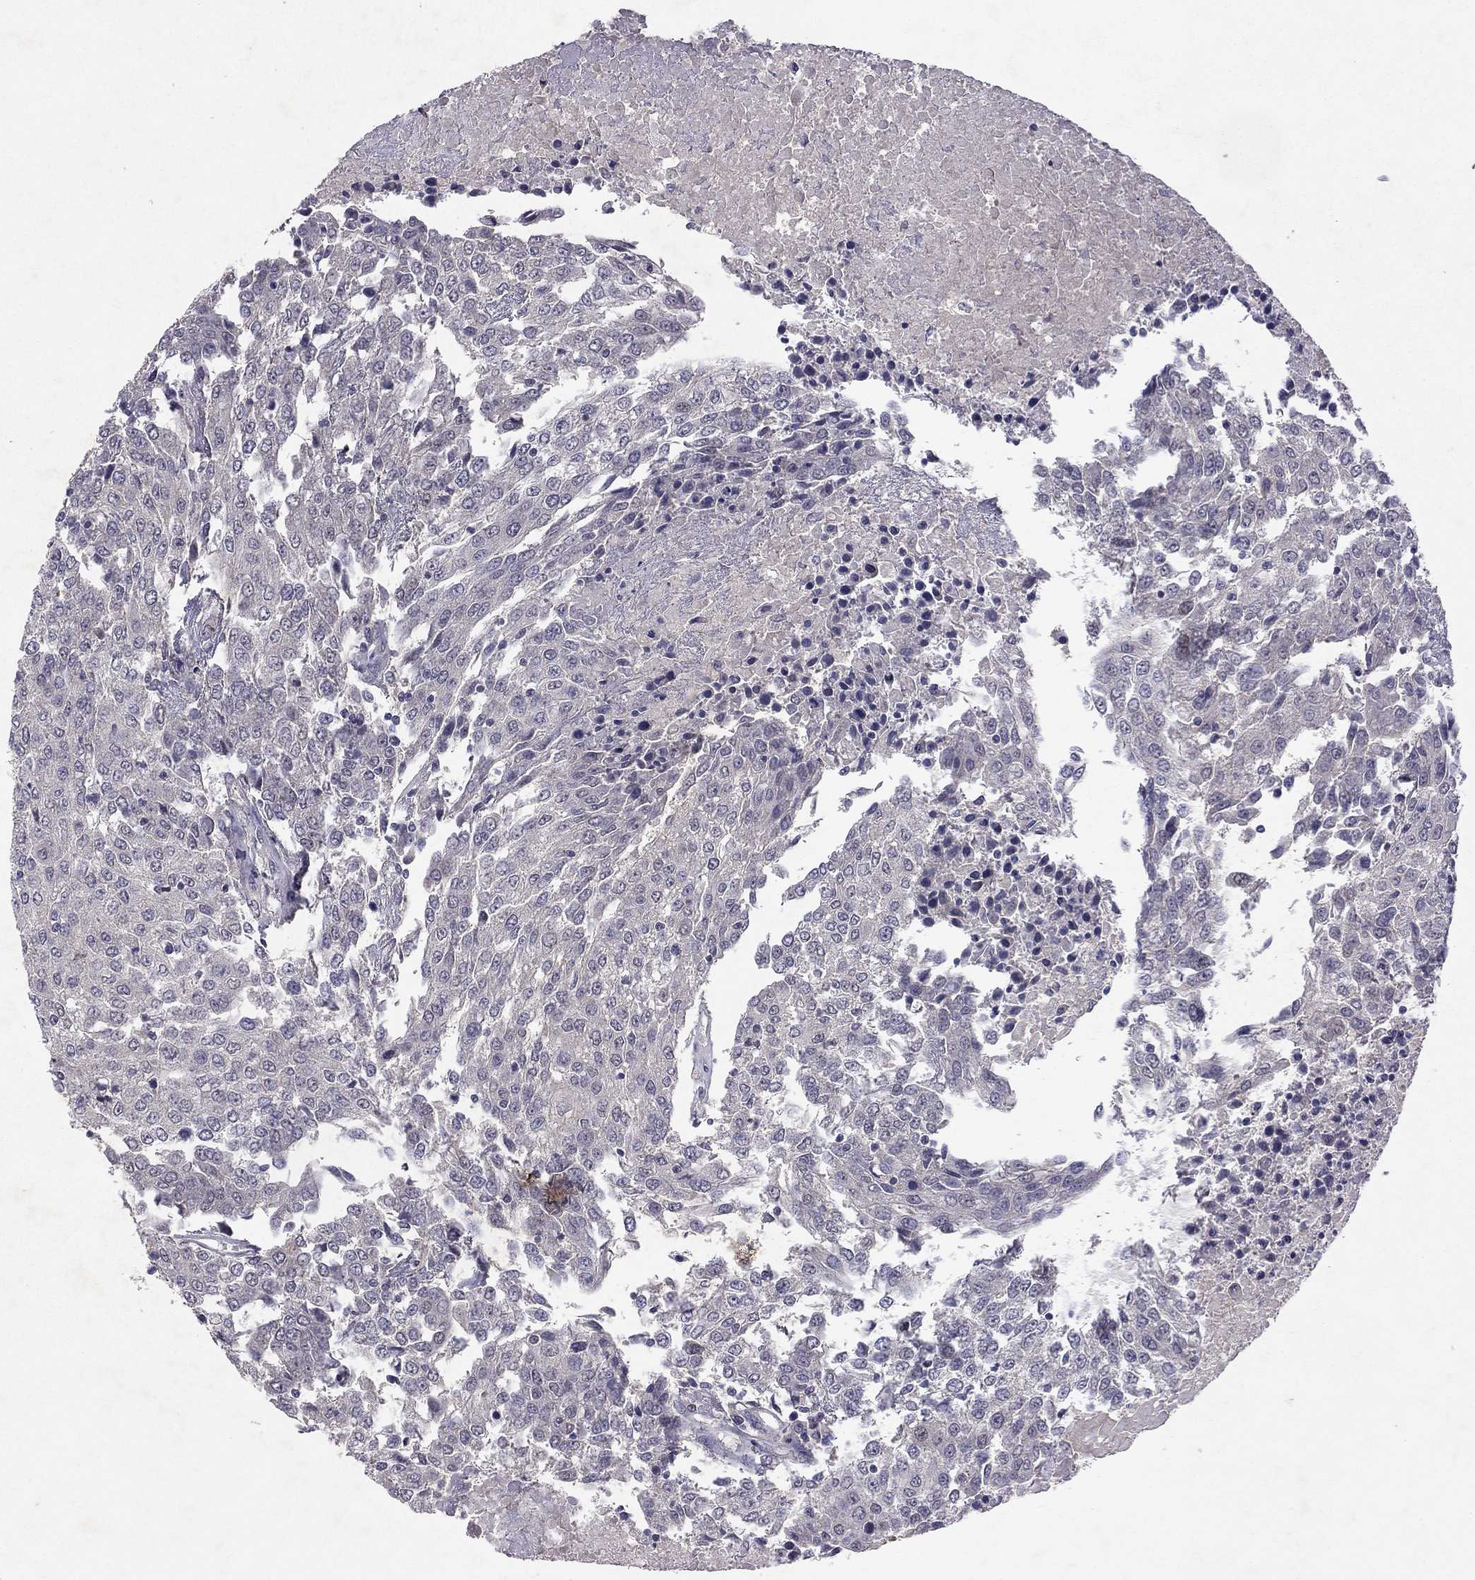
{"staining": {"intensity": "negative", "quantity": "none", "location": "none"}, "tissue": "urothelial cancer", "cell_type": "Tumor cells", "image_type": "cancer", "snomed": [{"axis": "morphology", "description": "Urothelial carcinoma, High grade"}, {"axis": "topography", "description": "Urinary bladder"}], "caption": "Immunohistochemical staining of human urothelial cancer shows no significant expression in tumor cells.", "gene": "ESR2", "patient": {"sex": "female", "age": 85}}